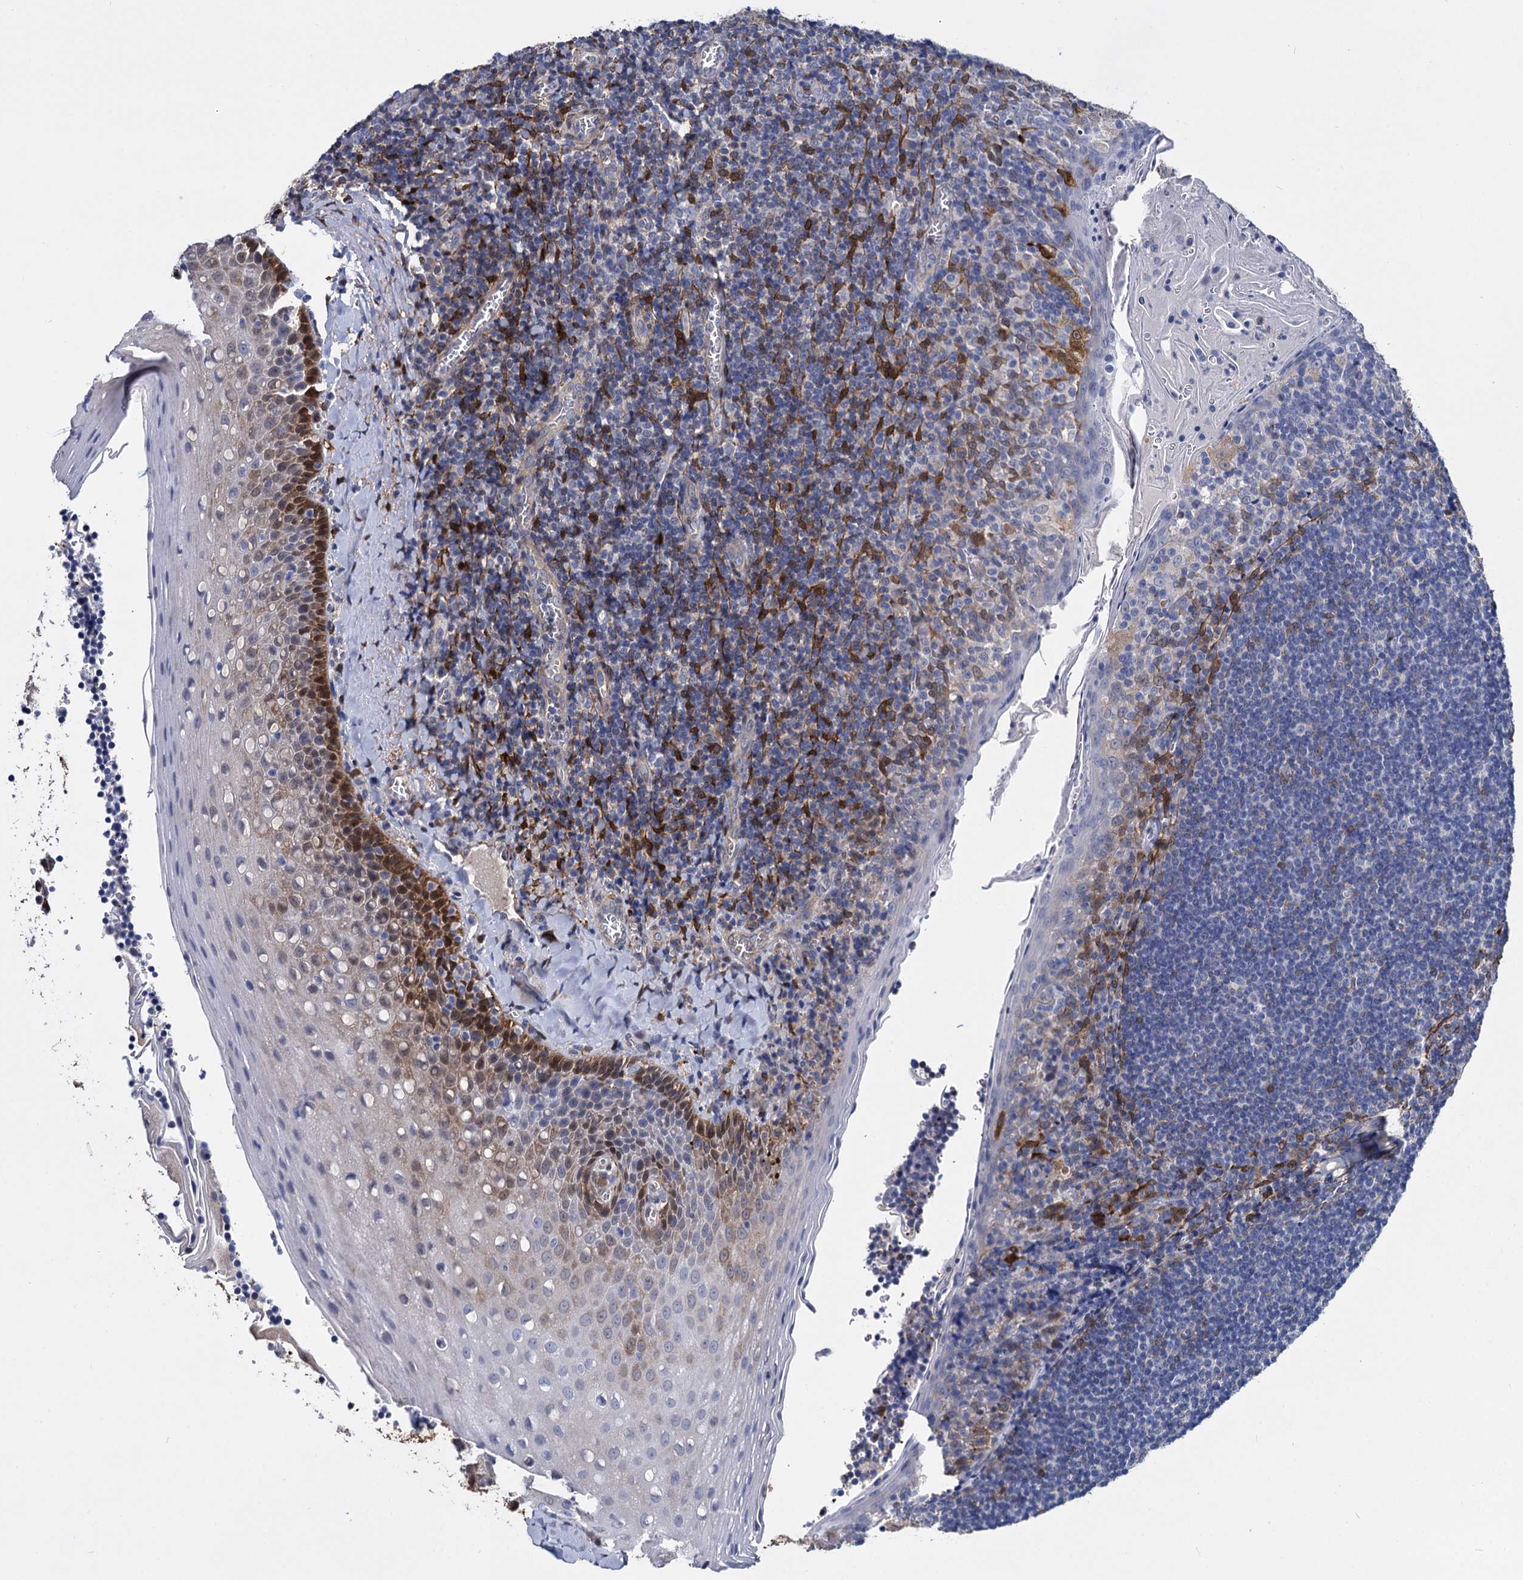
{"staining": {"intensity": "negative", "quantity": "none", "location": "none"}, "tissue": "tonsil", "cell_type": "Germinal center cells", "image_type": "normal", "snomed": [{"axis": "morphology", "description": "Normal tissue, NOS"}, {"axis": "topography", "description": "Tonsil"}], "caption": "Immunohistochemical staining of benign human tonsil demonstrates no significant staining in germinal center cells.", "gene": "GSTM3", "patient": {"sex": "male", "age": 27}}